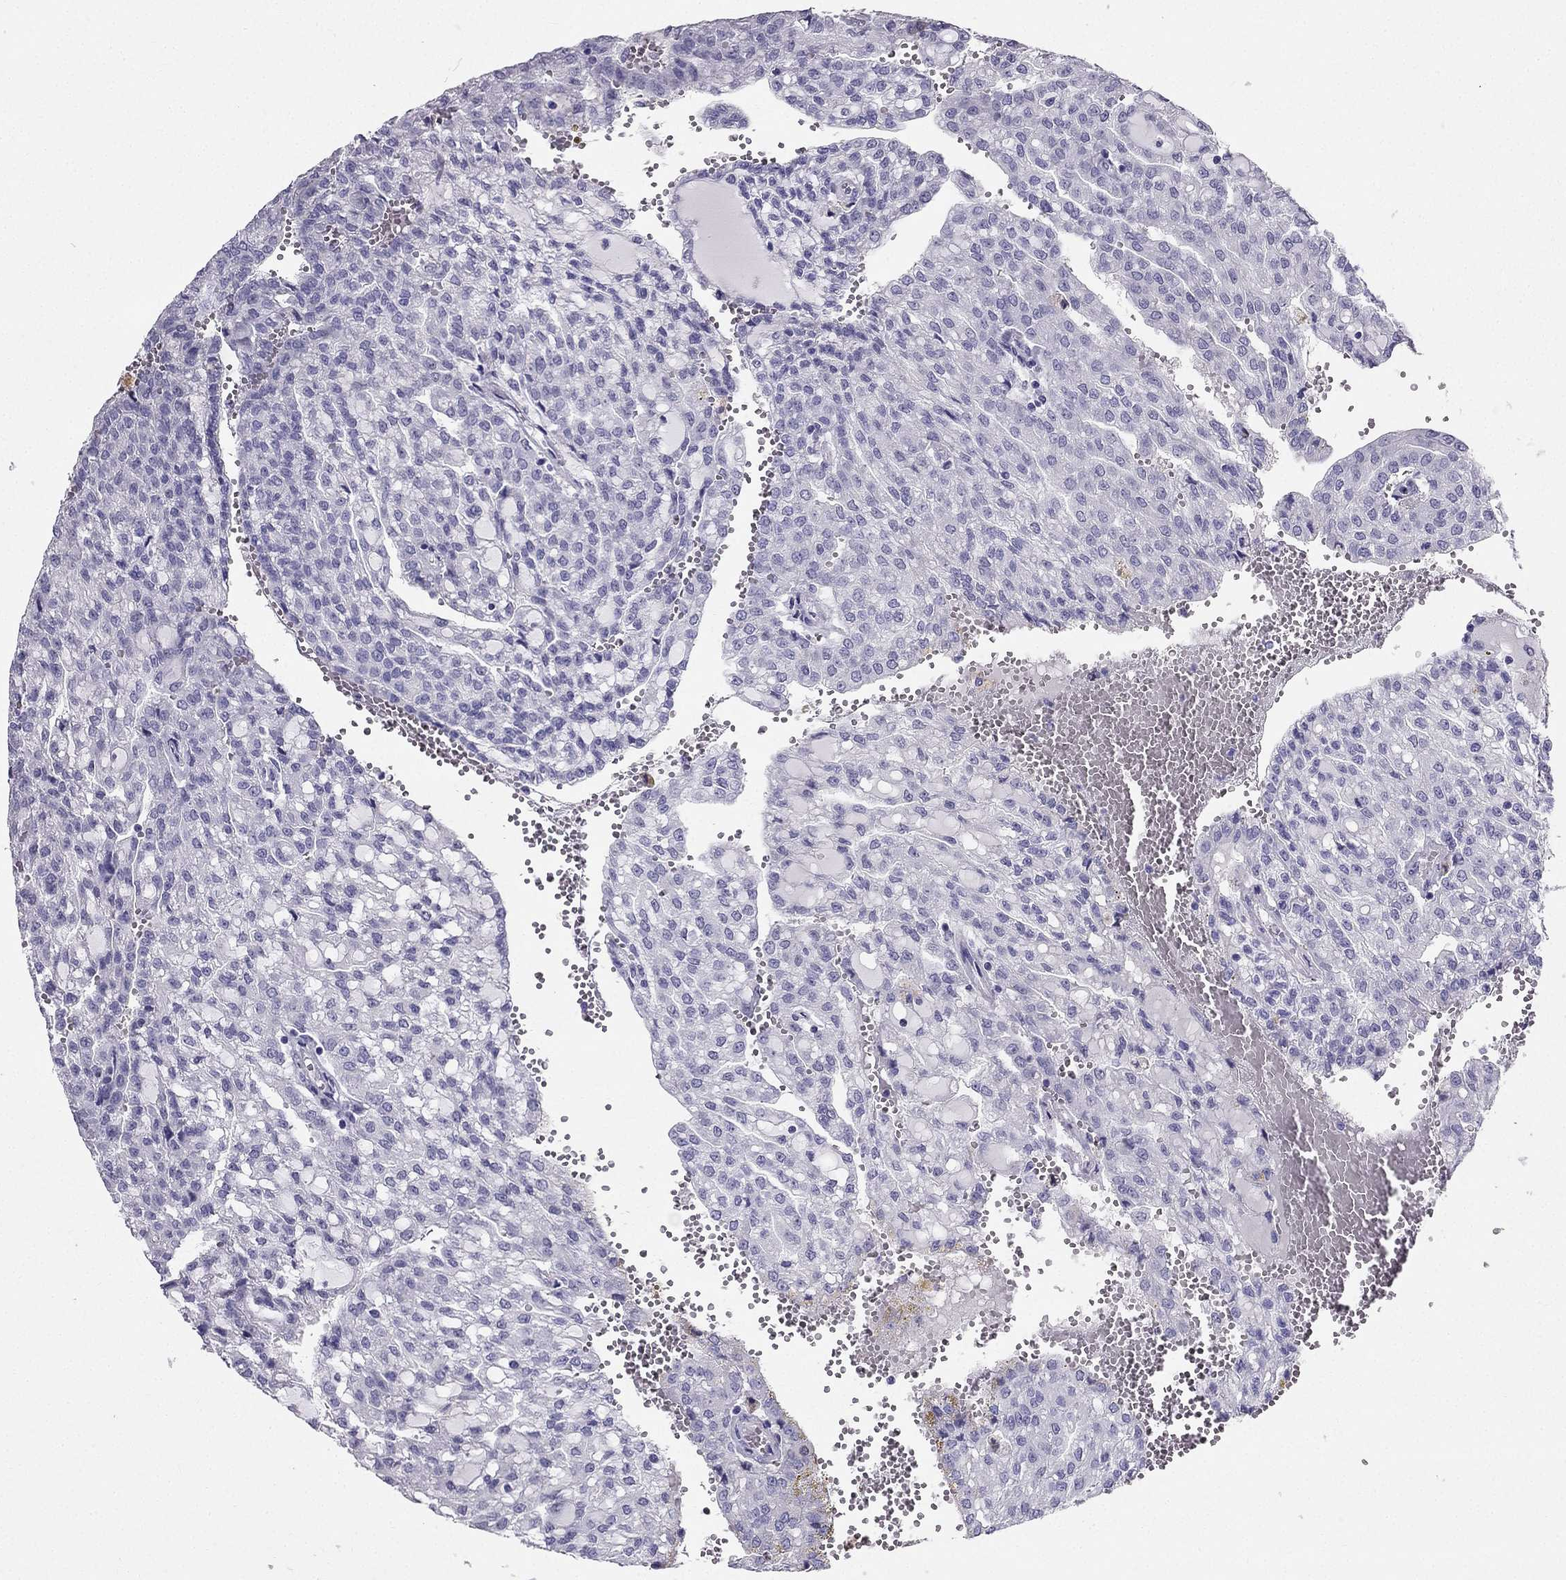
{"staining": {"intensity": "negative", "quantity": "none", "location": "none"}, "tissue": "renal cancer", "cell_type": "Tumor cells", "image_type": "cancer", "snomed": [{"axis": "morphology", "description": "Adenocarcinoma, NOS"}, {"axis": "topography", "description": "Kidney"}], "caption": "There is no significant positivity in tumor cells of renal cancer (adenocarcinoma).", "gene": "TFF3", "patient": {"sex": "male", "age": 63}}